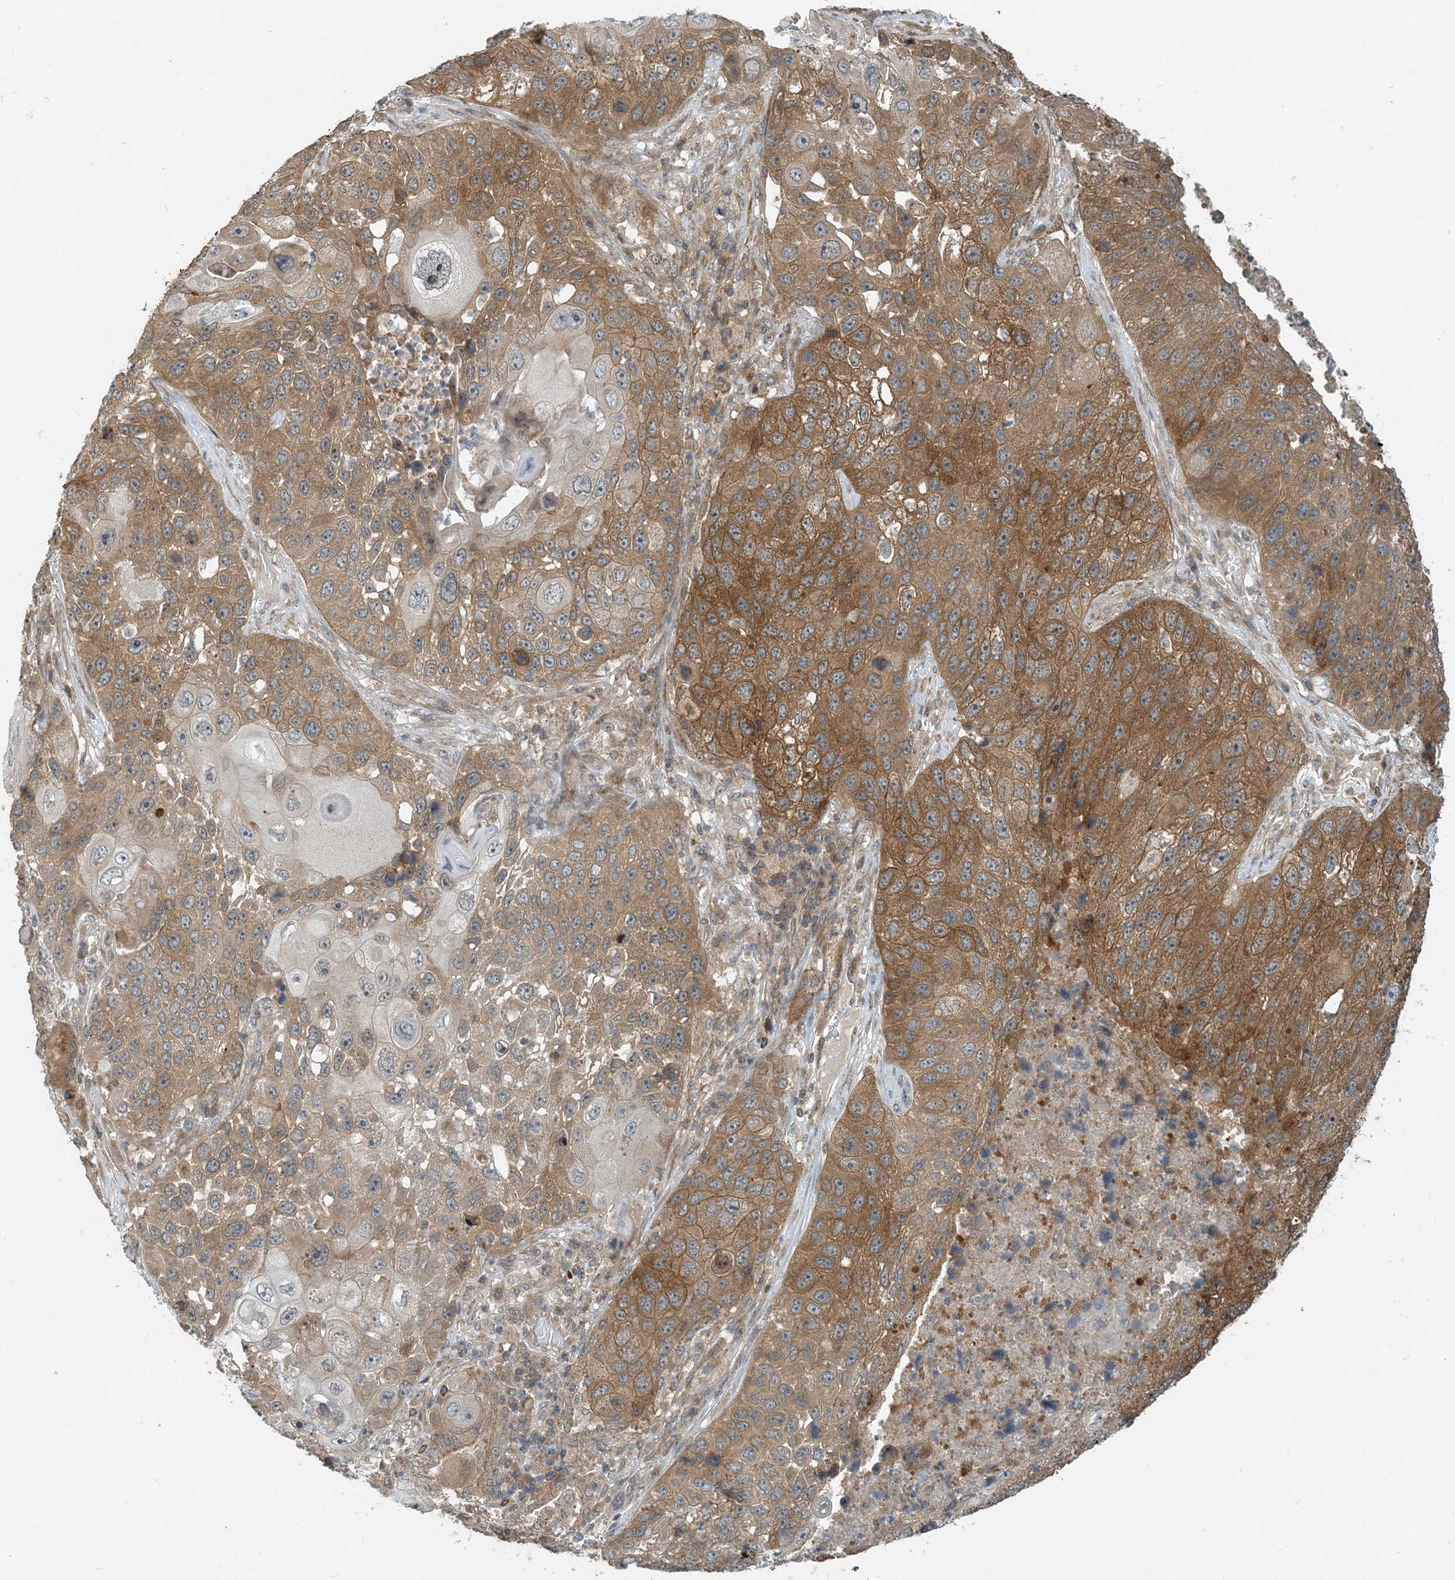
{"staining": {"intensity": "moderate", "quantity": ">75%", "location": "cytoplasmic/membranous"}, "tissue": "lung cancer", "cell_type": "Tumor cells", "image_type": "cancer", "snomed": [{"axis": "morphology", "description": "Squamous cell carcinoma, NOS"}, {"axis": "topography", "description": "Lung"}], "caption": "Squamous cell carcinoma (lung) tissue demonstrates moderate cytoplasmic/membranous staining in about >75% of tumor cells, visualized by immunohistochemistry.", "gene": "ZBTB3", "patient": {"sex": "male", "age": 61}}